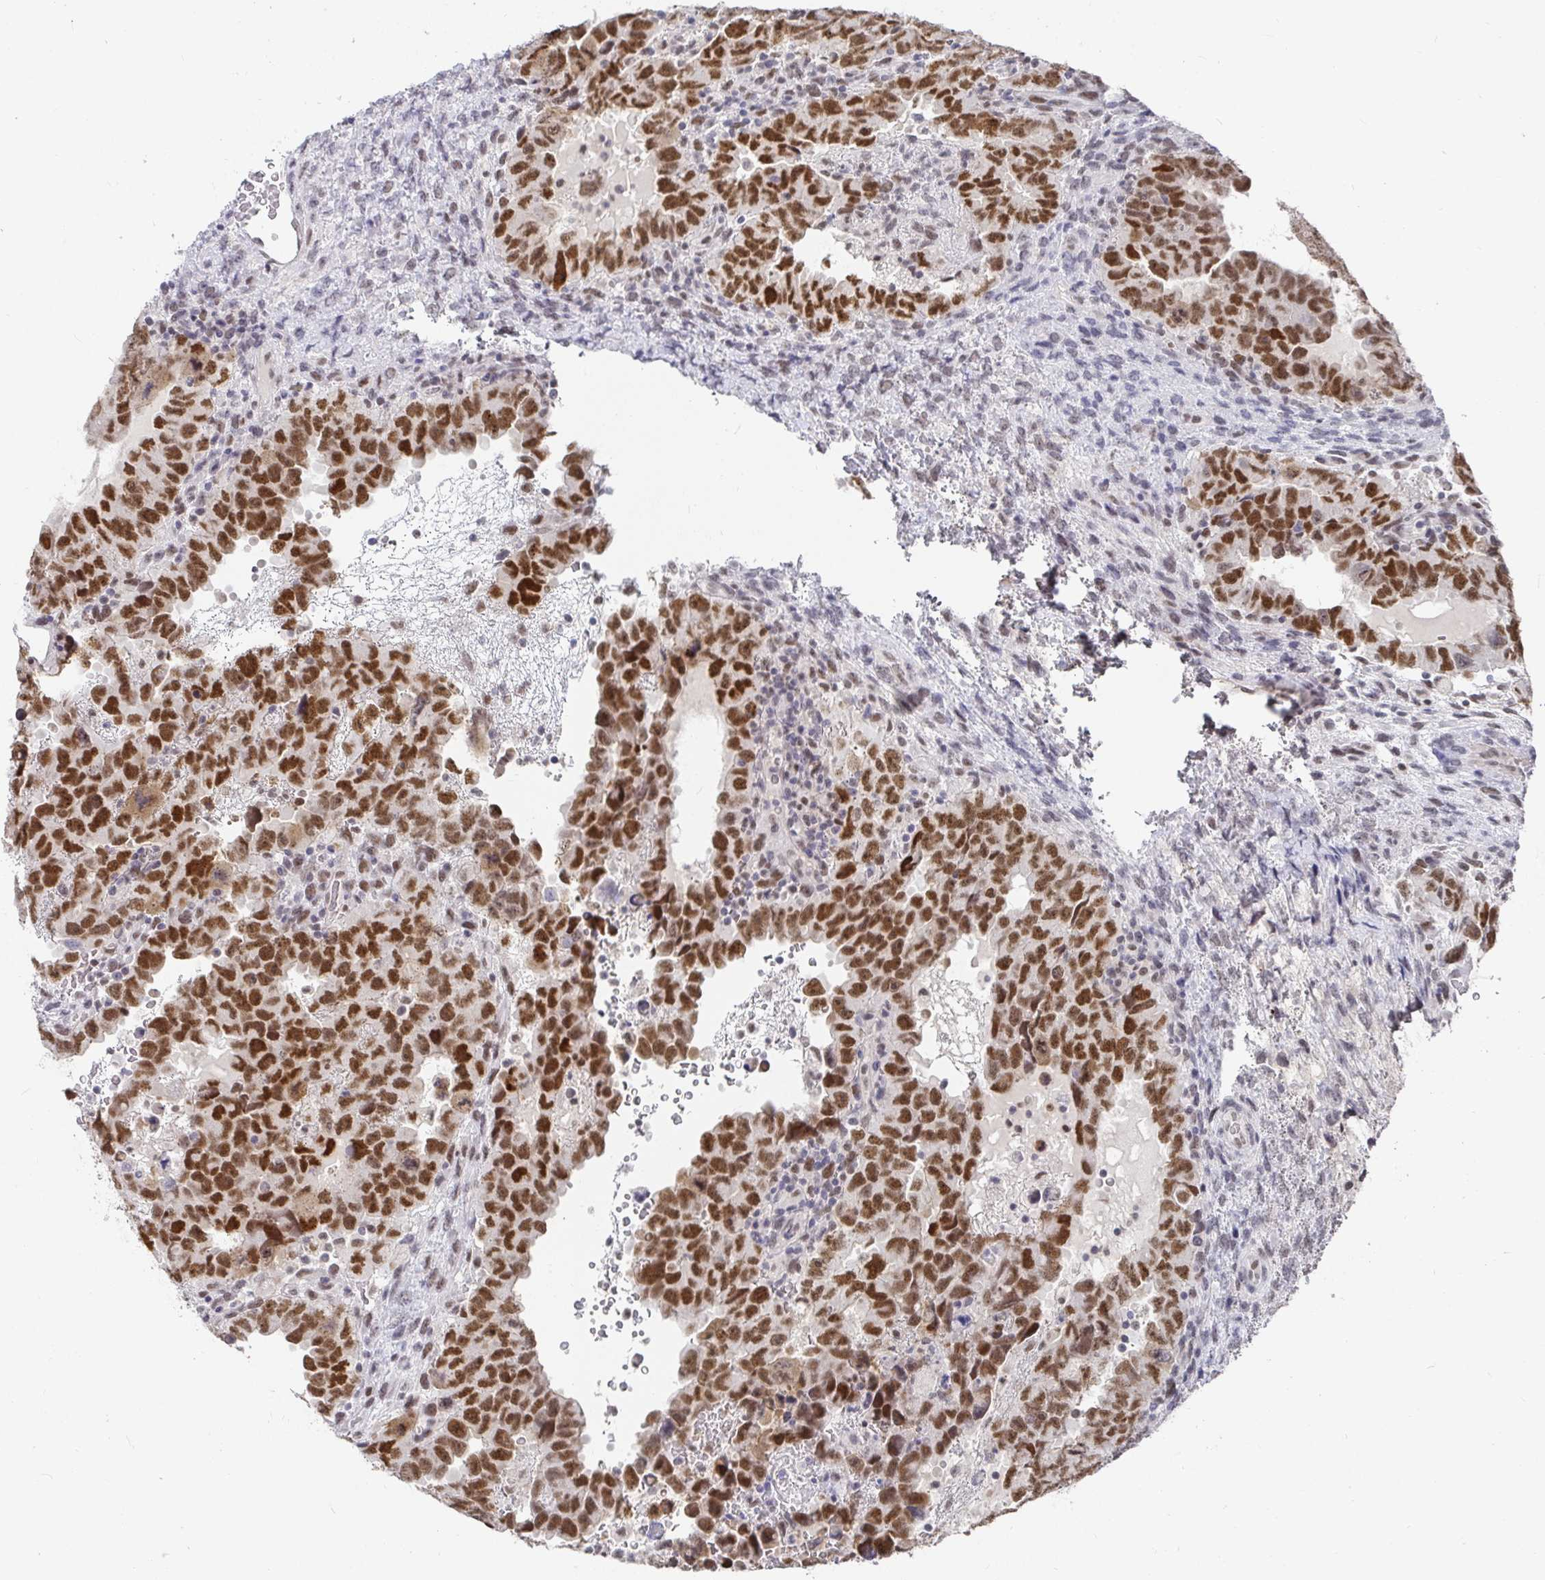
{"staining": {"intensity": "strong", "quantity": ">75%", "location": "nuclear"}, "tissue": "testis cancer", "cell_type": "Tumor cells", "image_type": "cancer", "snomed": [{"axis": "morphology", "description": "Carcinoma, Embryonal, NOS"}, {"axis": "topography", "description": "Testis"}], "caption": "Embryonal carcinoma (testis) stained with a brown dye demonstrates strong nuclear positive staining in about >75% of tumor cells.", "gene": "RCOR1", "patient": {"sex": "male", "age": 24}}